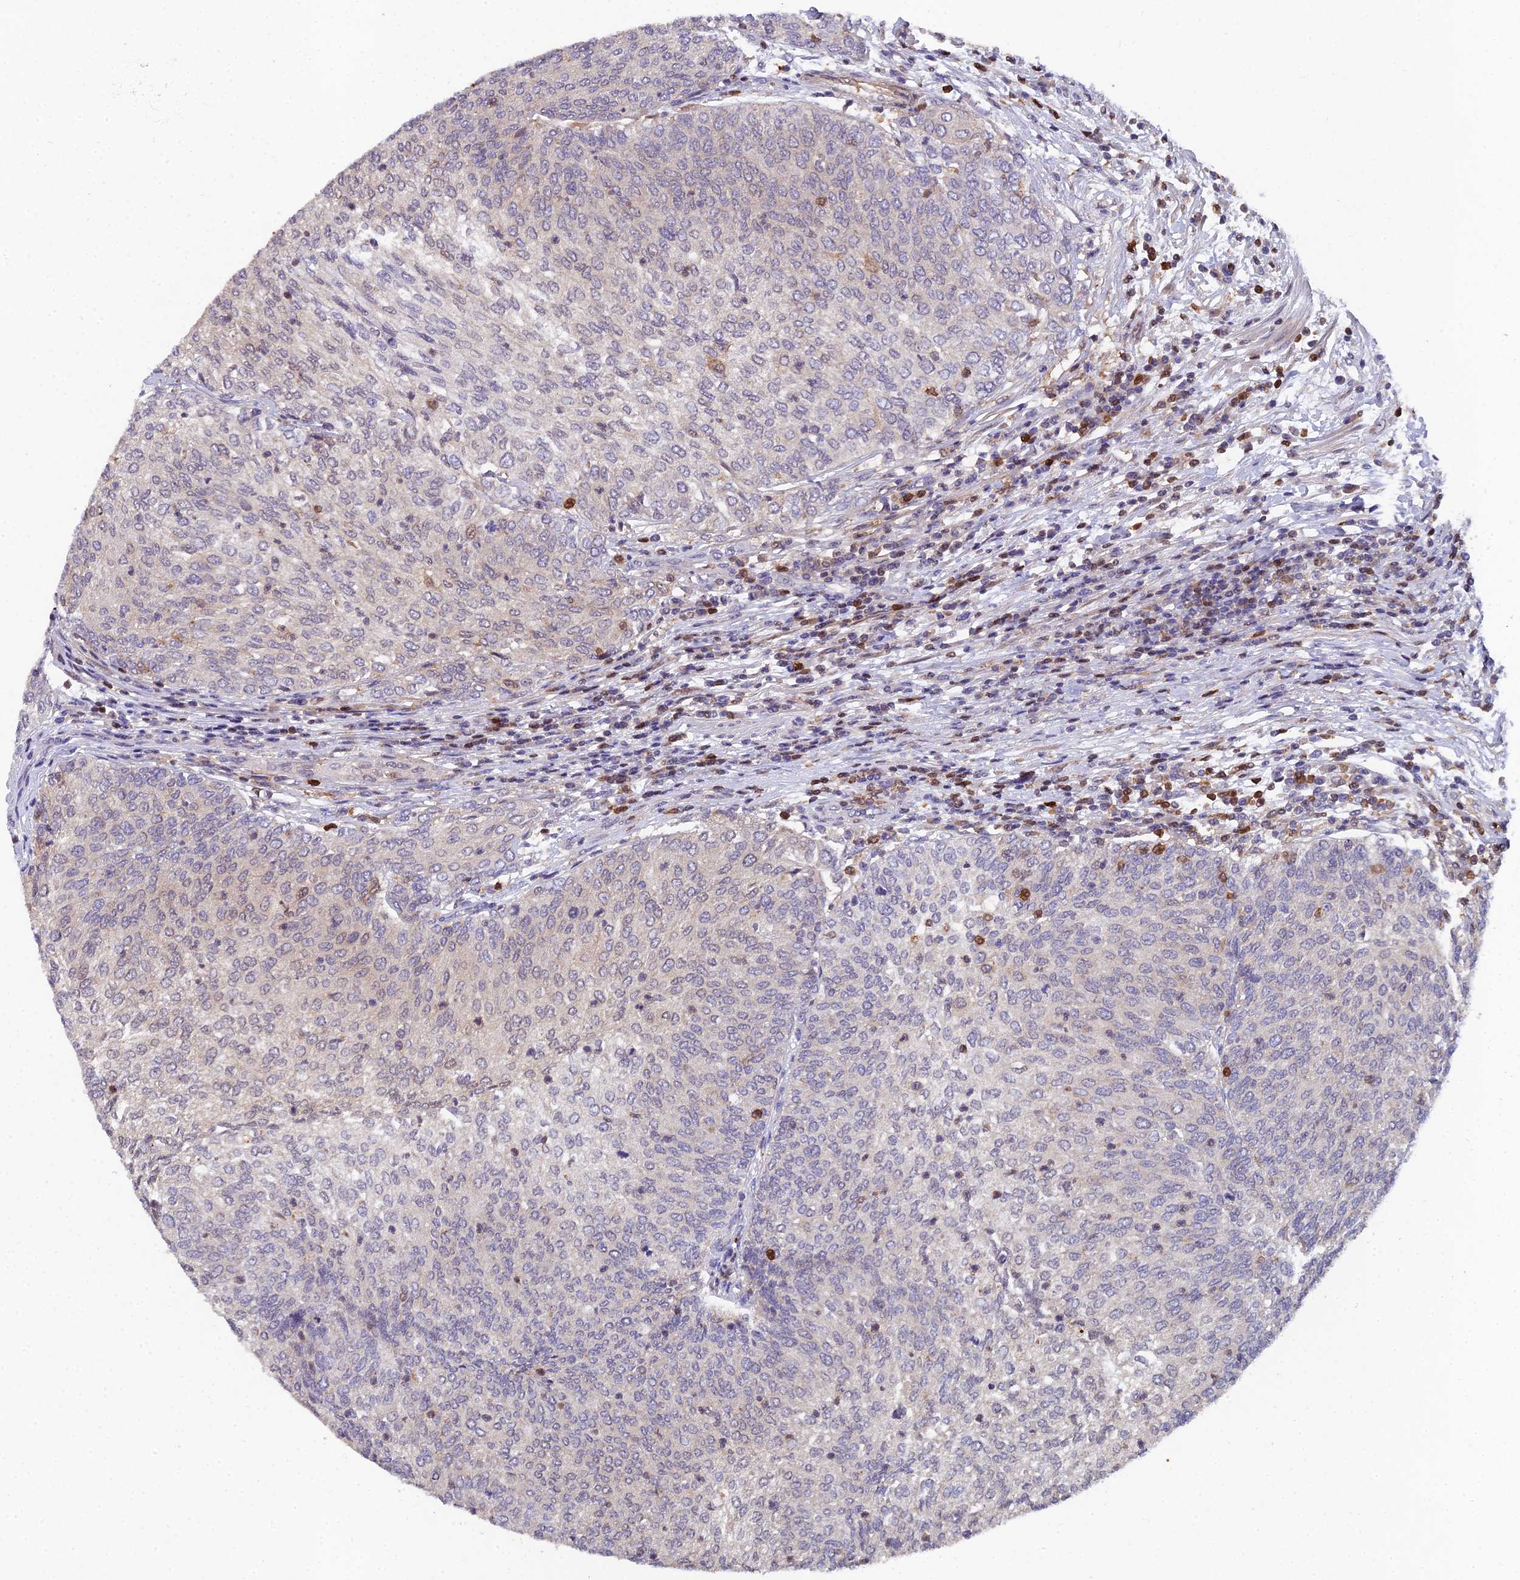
{"staining": {"intensity": "negative", "quantity": "none", "location": "none"}, "tissue": "urothelial cancer", "cell_type": "Tumor cells", "image_type": "cancer", "snomed": [{"axis": "morphology", "description": "Urothelial carcinoma, Low grade"}, {"axis": "topography", "description": "Urinary bladder"}], "caption": "Immunohistochemistry (IHC) of urothelial cancer demonstrates no expression in tumor cells.", "gene": "GALK2", "patient": {"sex": "female", "age": 79}}